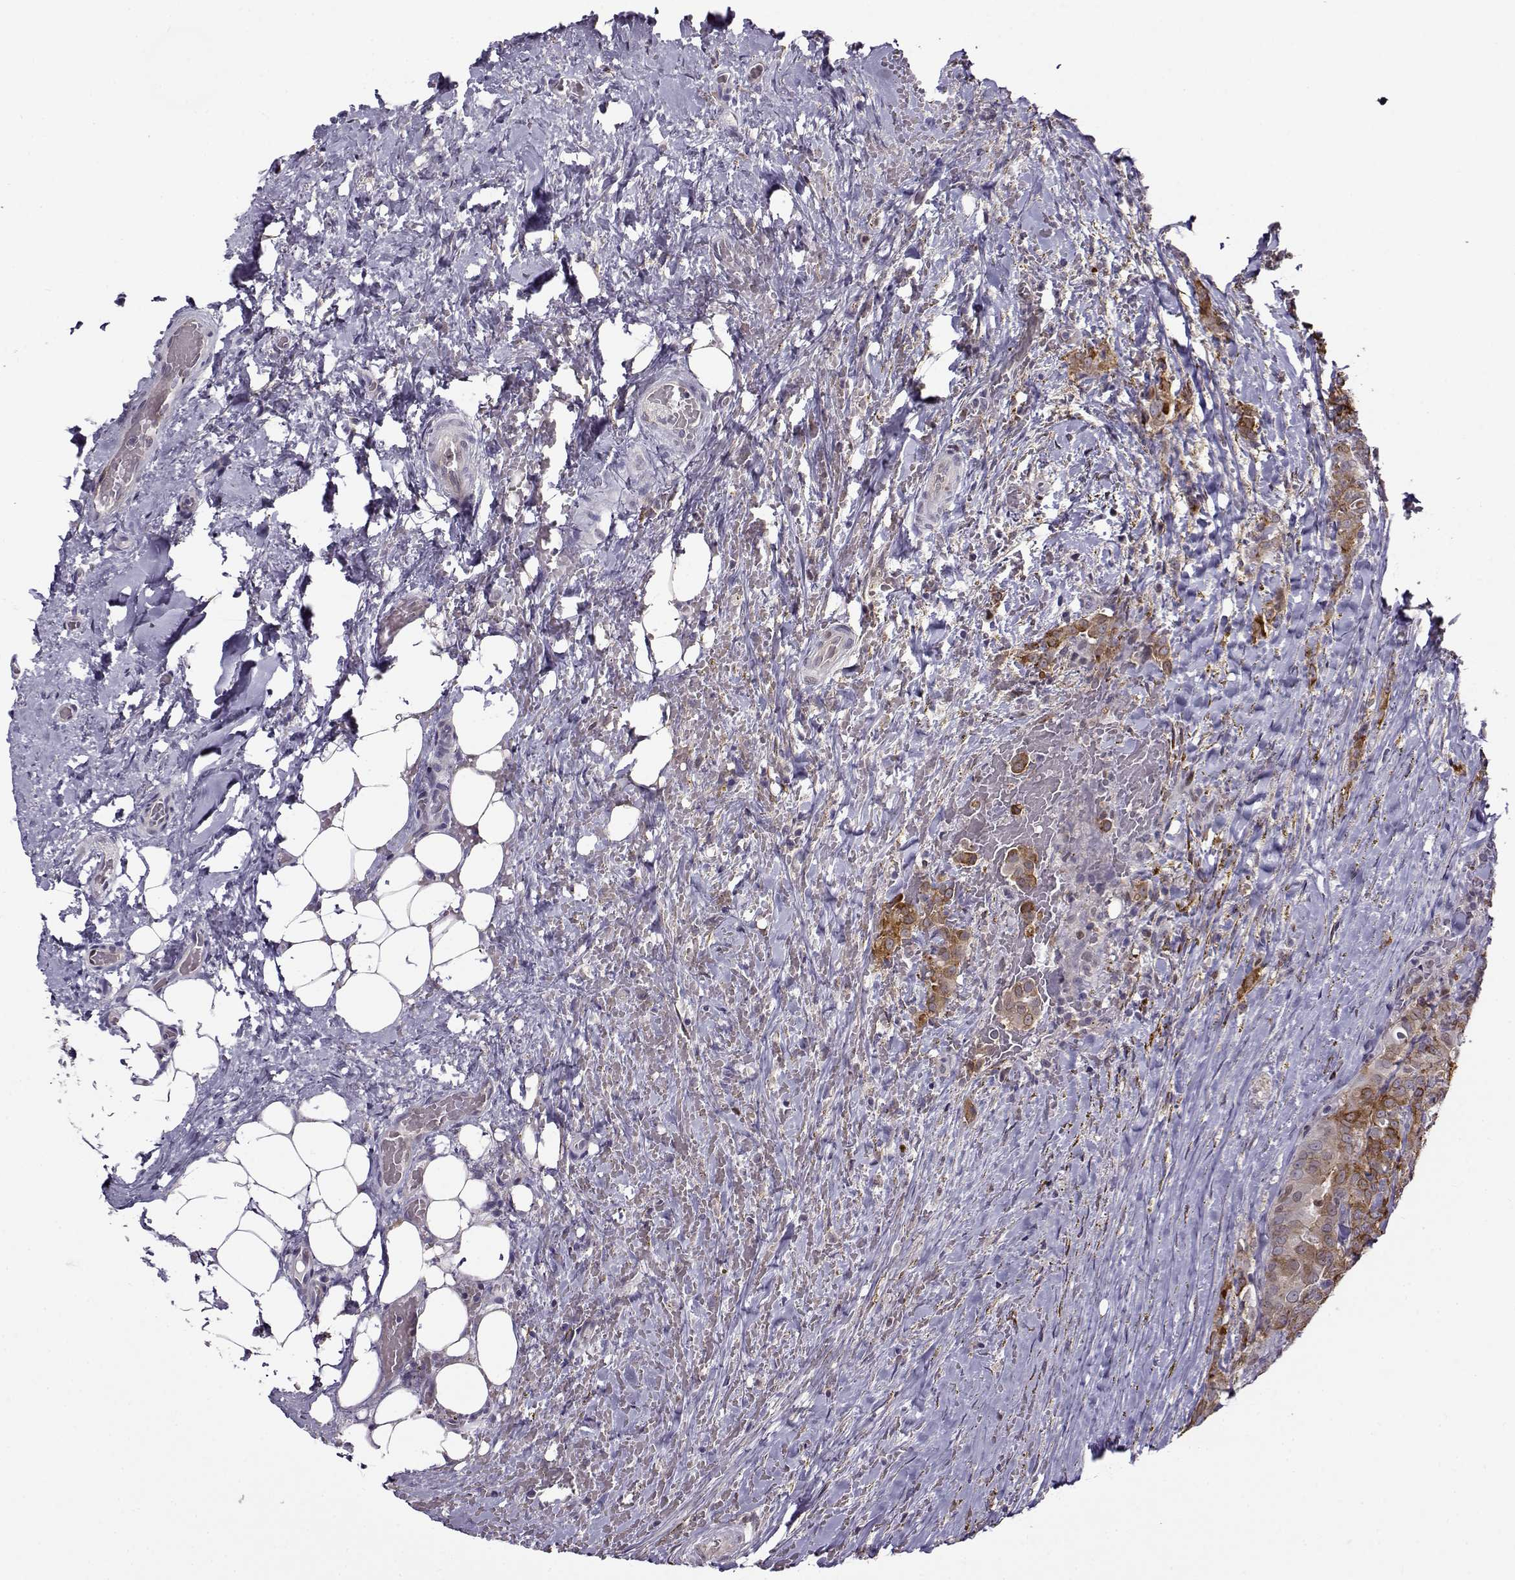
{"staining": {"intensity": "weak", "quantity": "<25%", "location": "cytoplasmic/membranous,nuclear"}, "tissue": "thyroid cancer", "cell_type": "Tumor cells", "image_type": "cancer", "snomed": [{"axis": "morphology", "description": "Papillary adenocarcinoma, NOS"}, {"axis": "topography", "description": "Thyroid gland"}], "caption": "Human thyroid papillary adenocarcinoma stained for a protein using IHC displays no positivity in tumor cells.", "gene": "BACH1", "patient": {"sex": "male", "age": 61}}